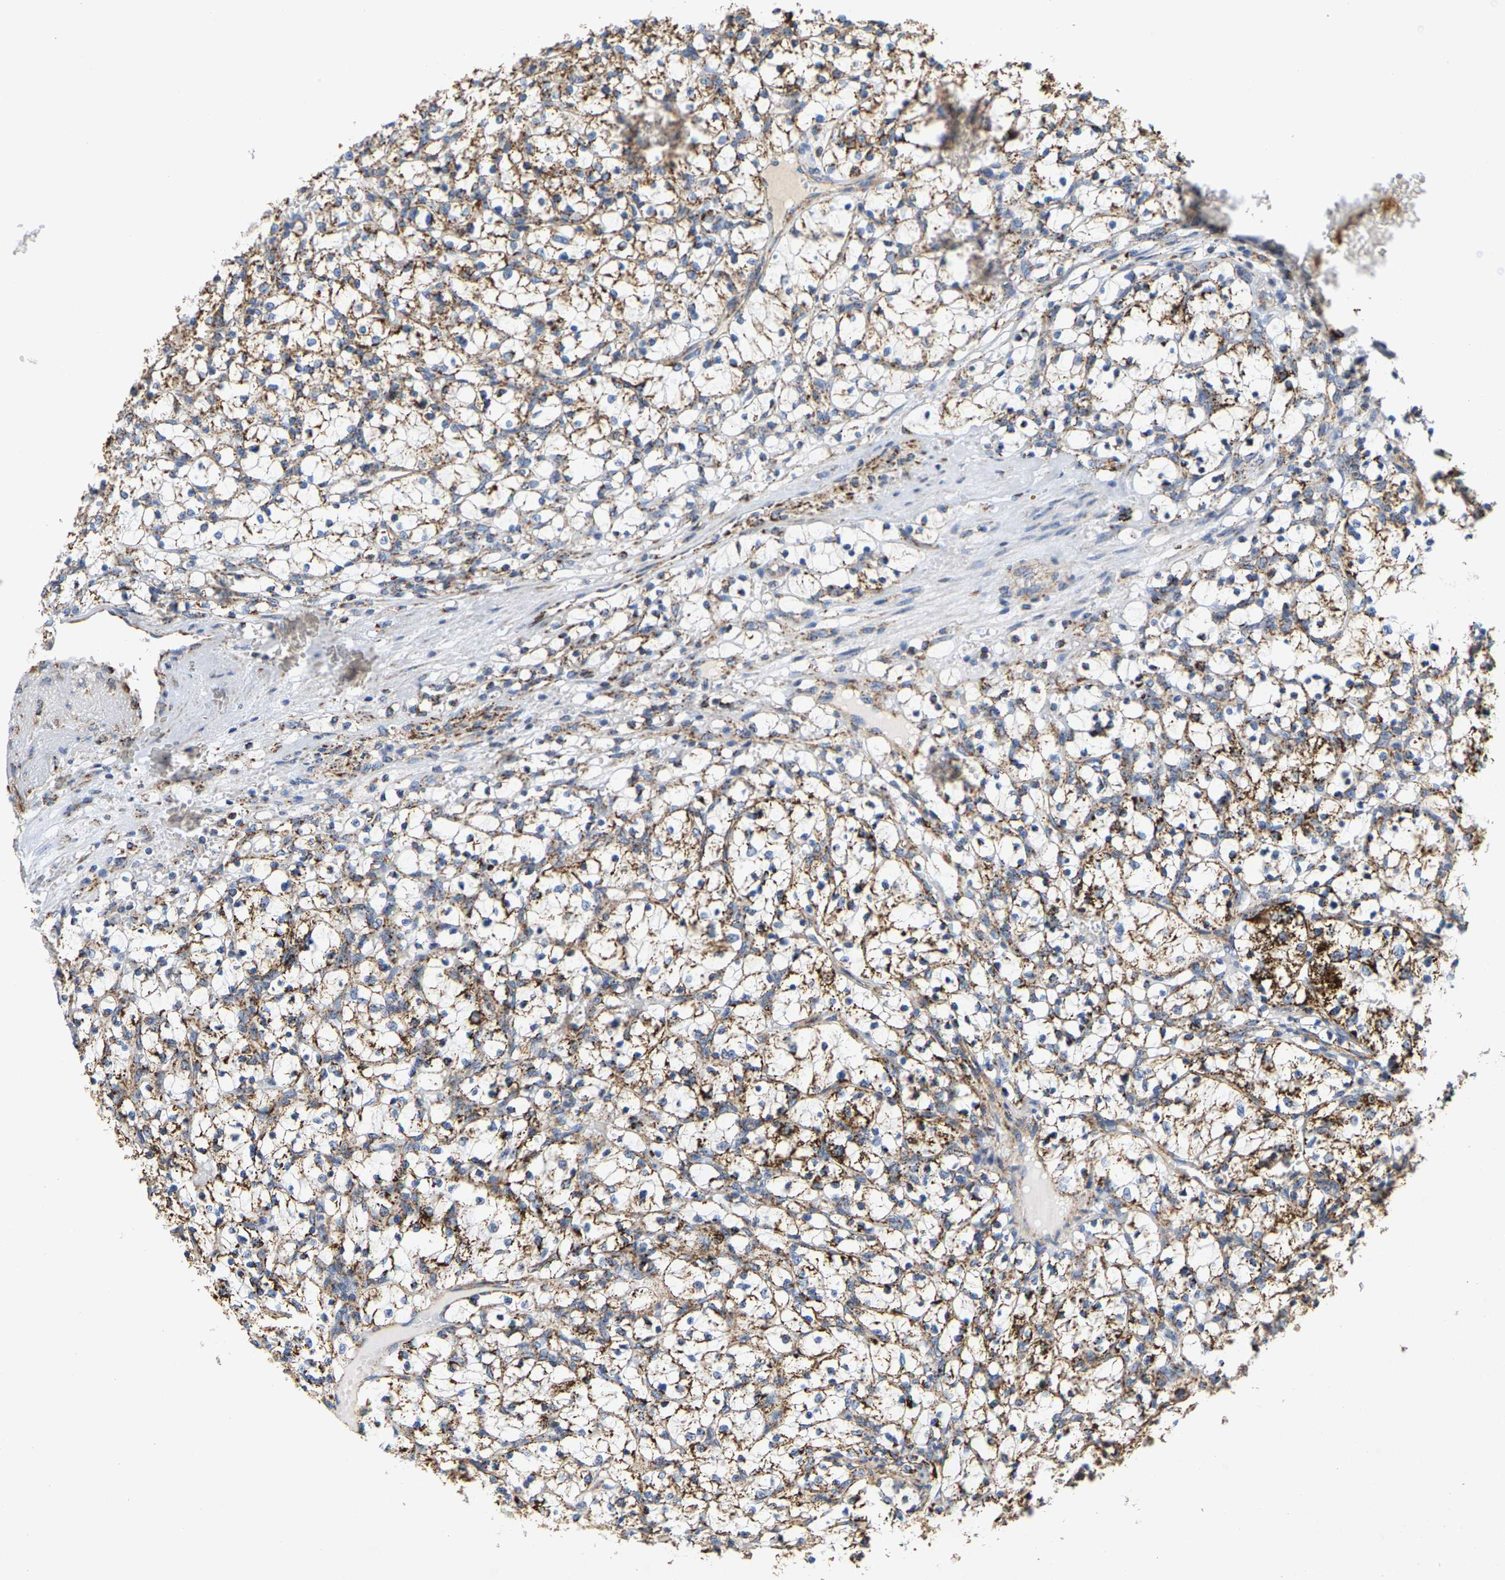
{"staining": {"intensity": "moderate", "quantity": ">75%", "location": "cytoplasmic/membranous"}, "tissue": "renal cancer", "cell_type": "Tumor cells", "image_type": "cancer", "snomed": [{"axis": "morphology", "description": "Adenocarcinoma, NOS"}, {"axis": "topography", "description": "Kidney"}], "caption": "IHC of human renal adenocarcinoma exhibits medium levels of moderate cytoplasmic/membranous staining in about >75% of tumor cells. (Stains: DAB (3,3'-diaminobenzidine) in brown, nuclei in blue, Microscopy: brightfield microscopy at high magnification).", "gene": "SHMT2", "patient": {"sex": "female", "age": 69}}